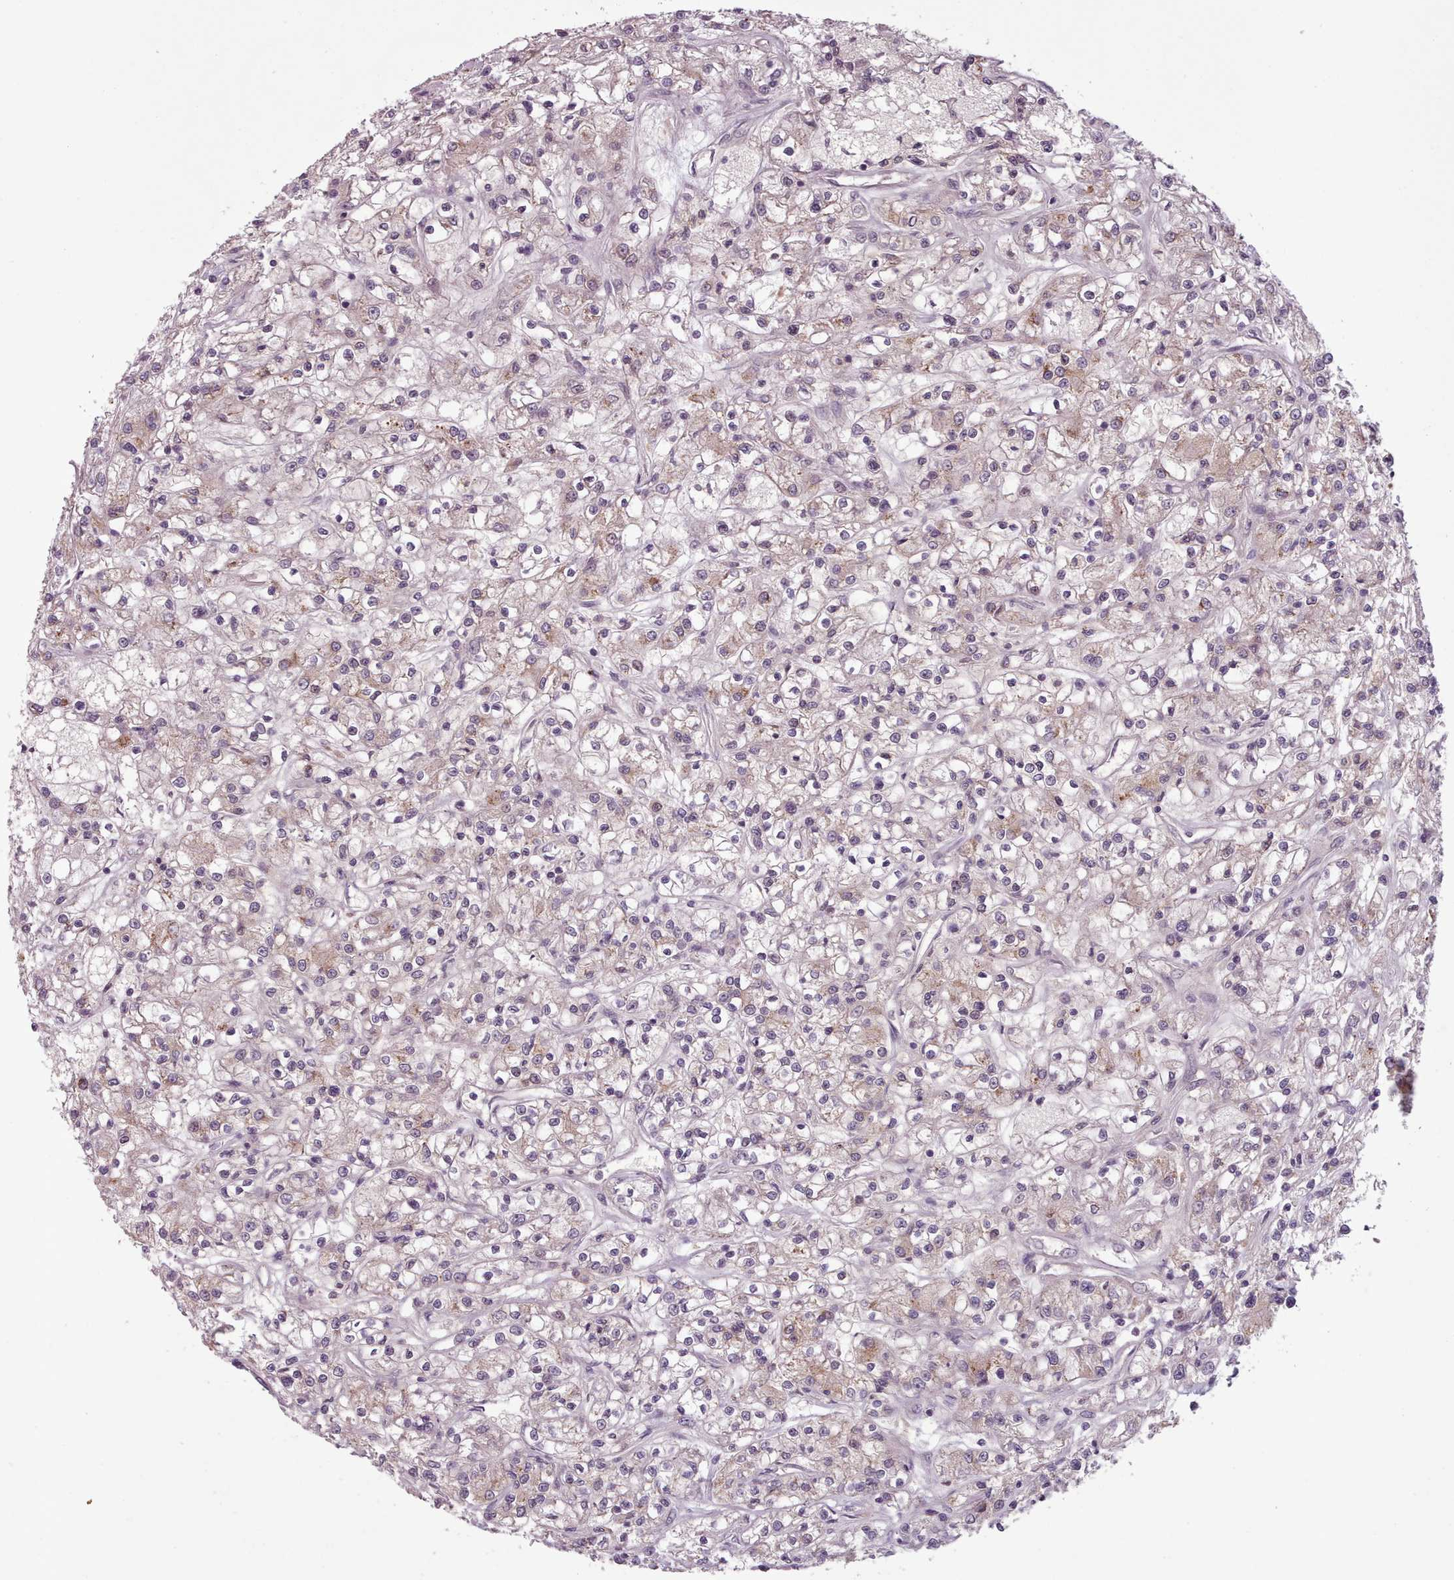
{"staining": {"intensity": "weak", "quantity": "<25%", "location": "cytoplasmic/membranous"}, "tissue": "renal cancer", "cell_type": "Tumor cells", "image_type": "cancer", "snomed": [{"axis": "morphology", "description": "Adenocarcinoma, NOS"}, {"axis": "topography", "description": "Kidney"}], "caption": "Human adenocarcinoma (renal) stained for a protein using IHC demonstrates no expression in tumor cells.", "gene": "LAPTM5", "patient": {"sex": "female", "age": 59}}